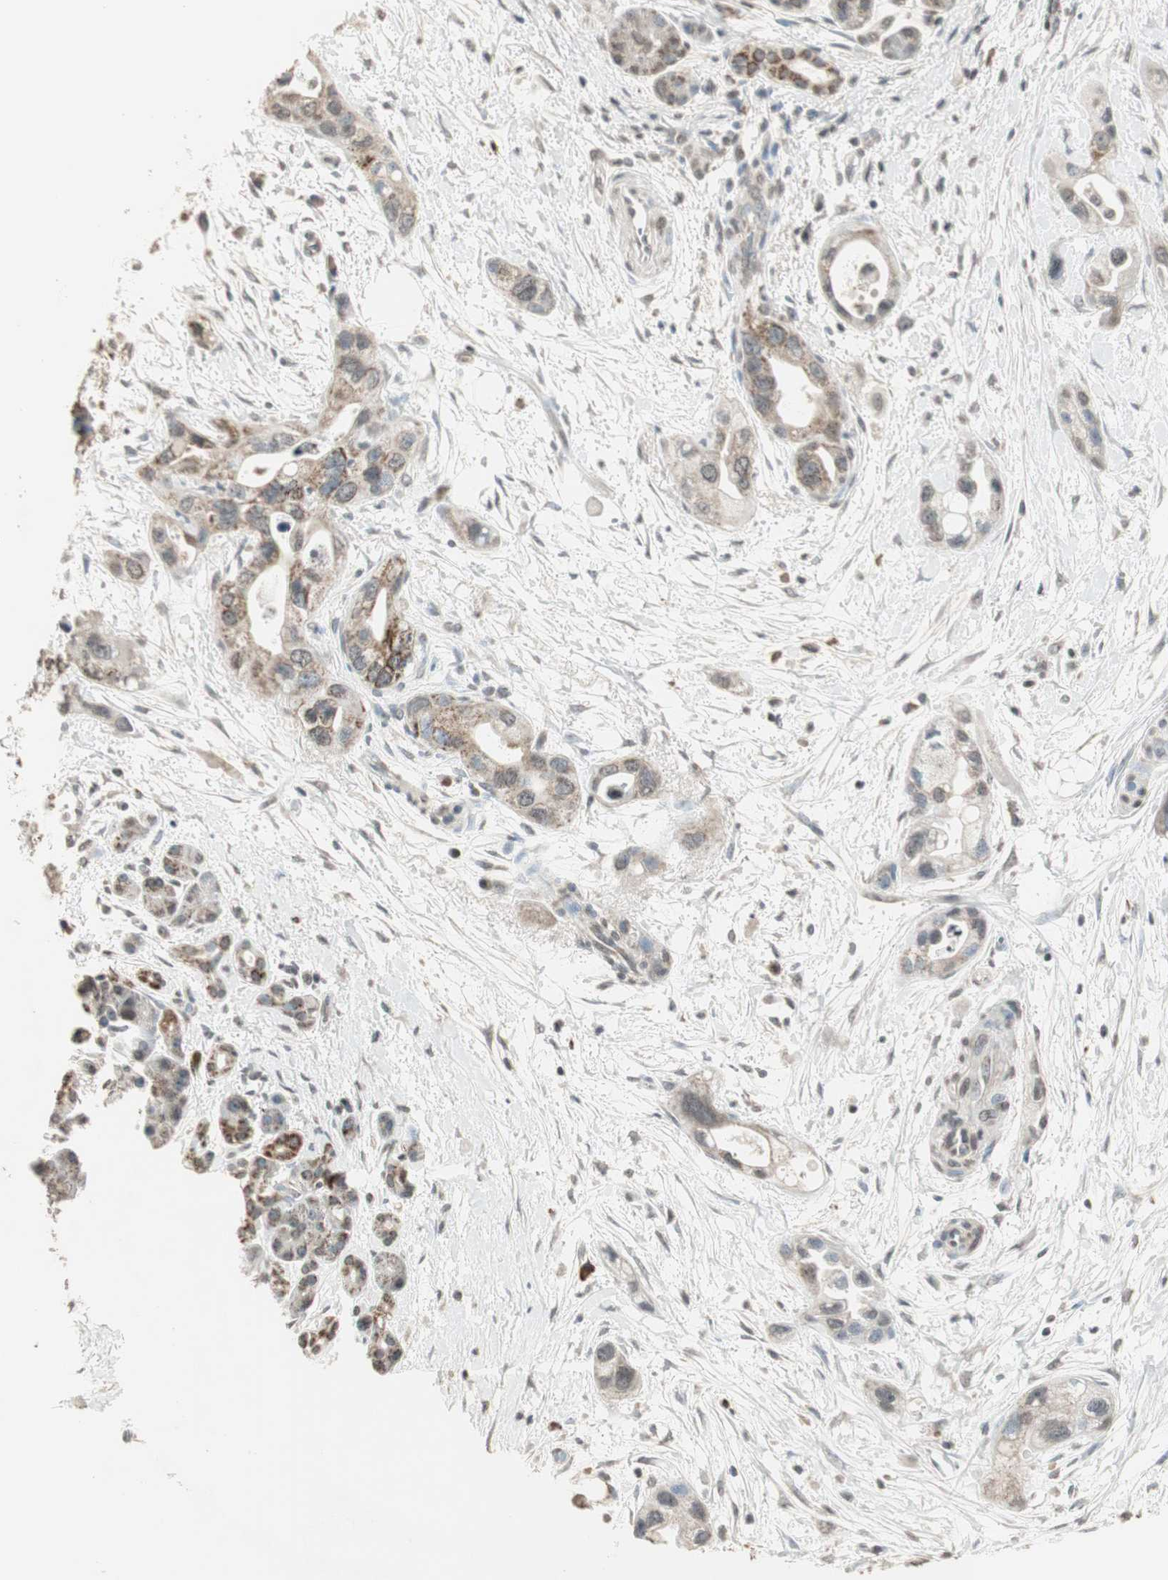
{"staining": {"intensity": "moderate", "quantity": ">75%", "location": "cytoplasmic/membranous"}, "tissue": "pancreatic cancer", "cell_type": "Tumor cells", "image_type": "cancer", "snomed": [{"axis": "morphology", "description": "Adenocarcinoma, NOS"}, {"axis": "topography", "description": "Pancreas"}], "caption": "Immunohistochemical staining of pancreatic cancer (adenocarcinoma) reveals medium levels of moderate cytoplasmic/membranous protein expression in approximately >75% of tumor cells.", "gene": "PRELID1", "patient": {"sex": "female", "age": 77}}